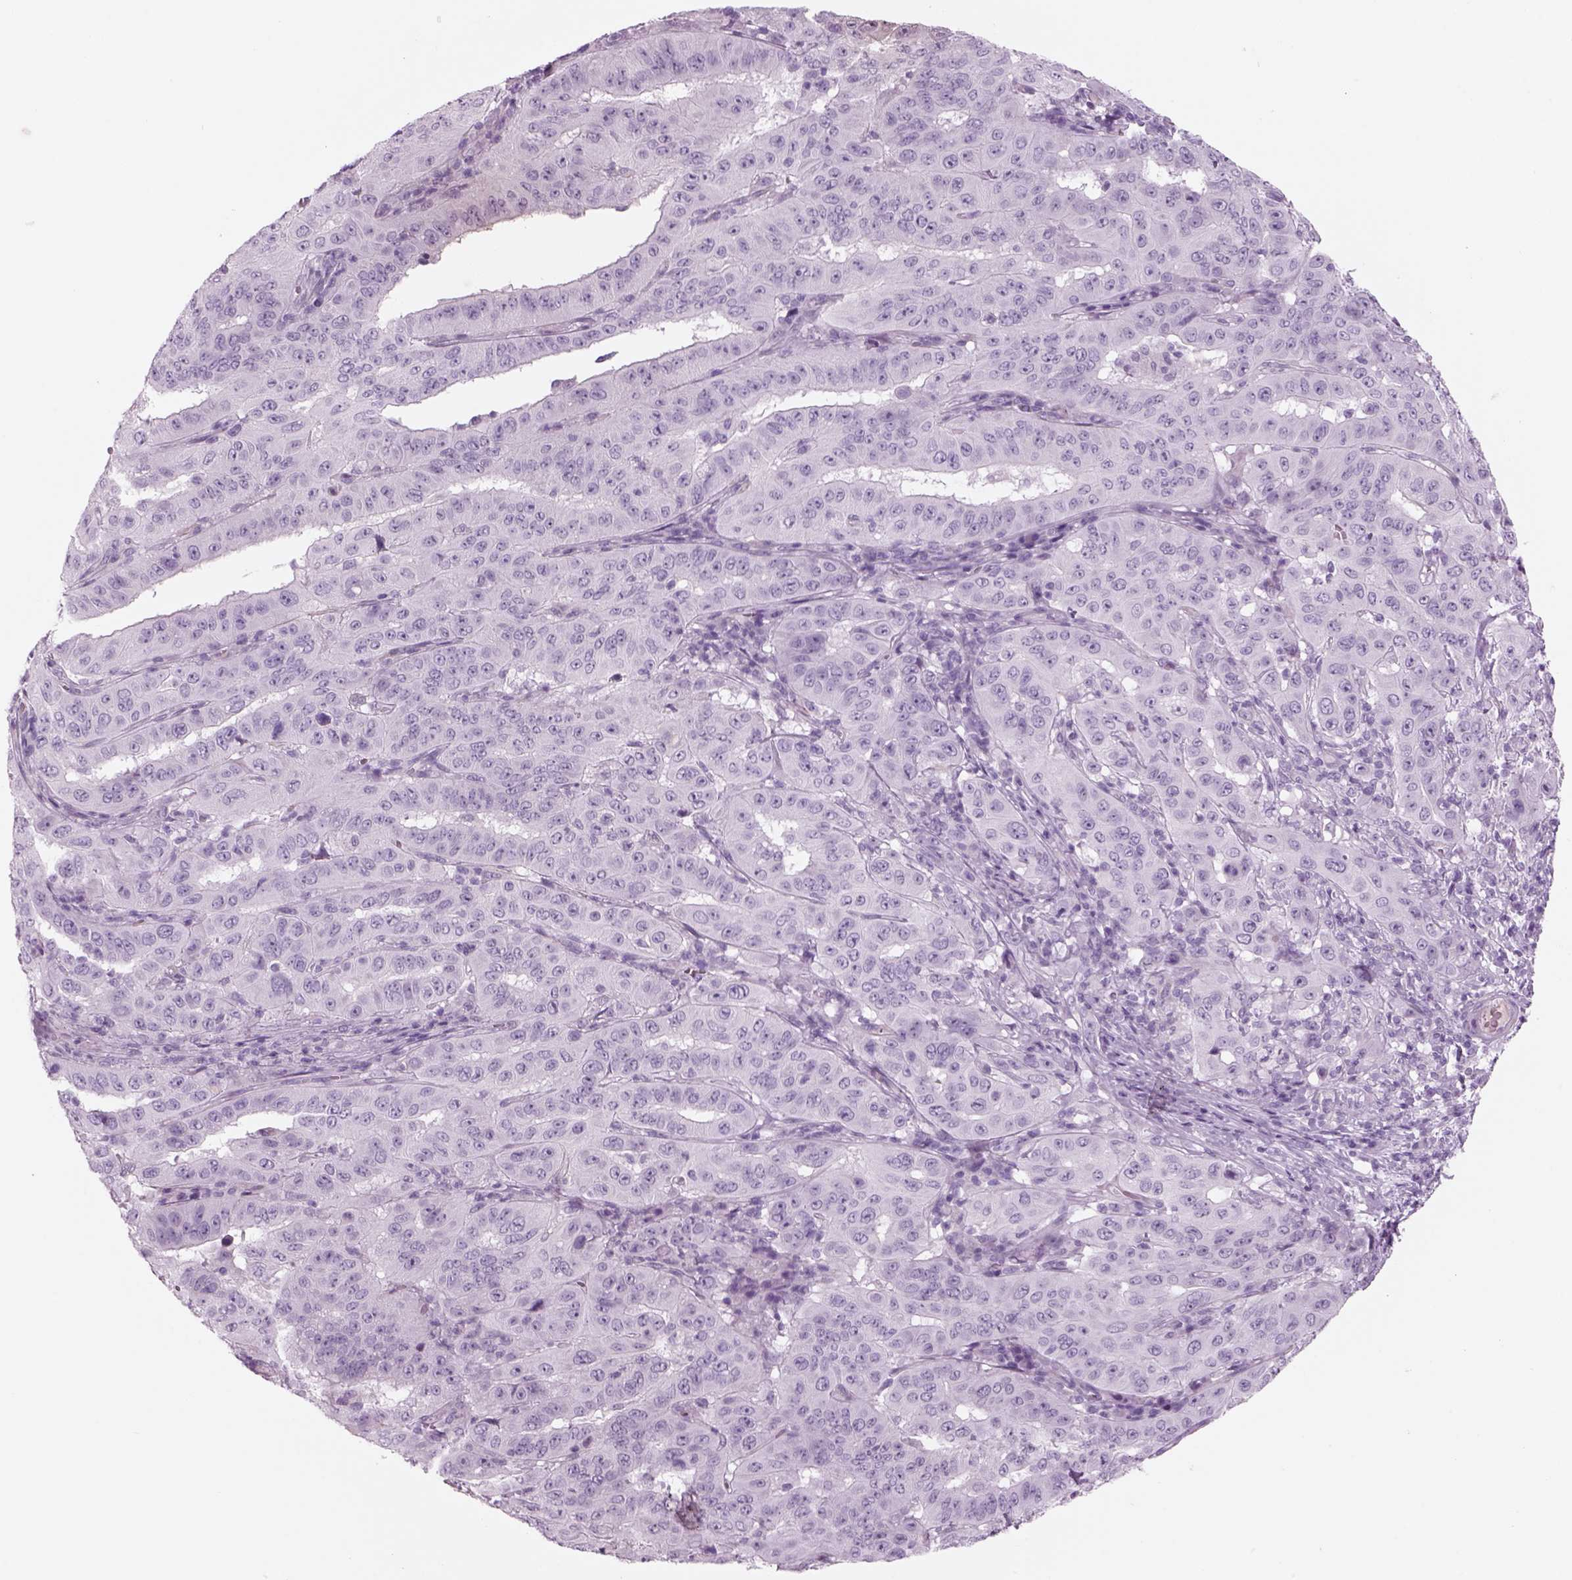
{"staining": {"intensity": "negative", "quantity": "none", "location": "none"}, "tissue": "pancreatic cancer", "cell_type": "Tumor cells", "image_type": "cancer", "snomed": [{"axis": "morphology", "description": "Adenocarcinoma, NOS"}, {"axis": "topography", "description": "Pancreas"}], "caption": "Tumor cells are negative for protein expression in human pancreatic cancer.", "gene": "GAS2L2", "patient": {"sex": "male", "age": 63}}